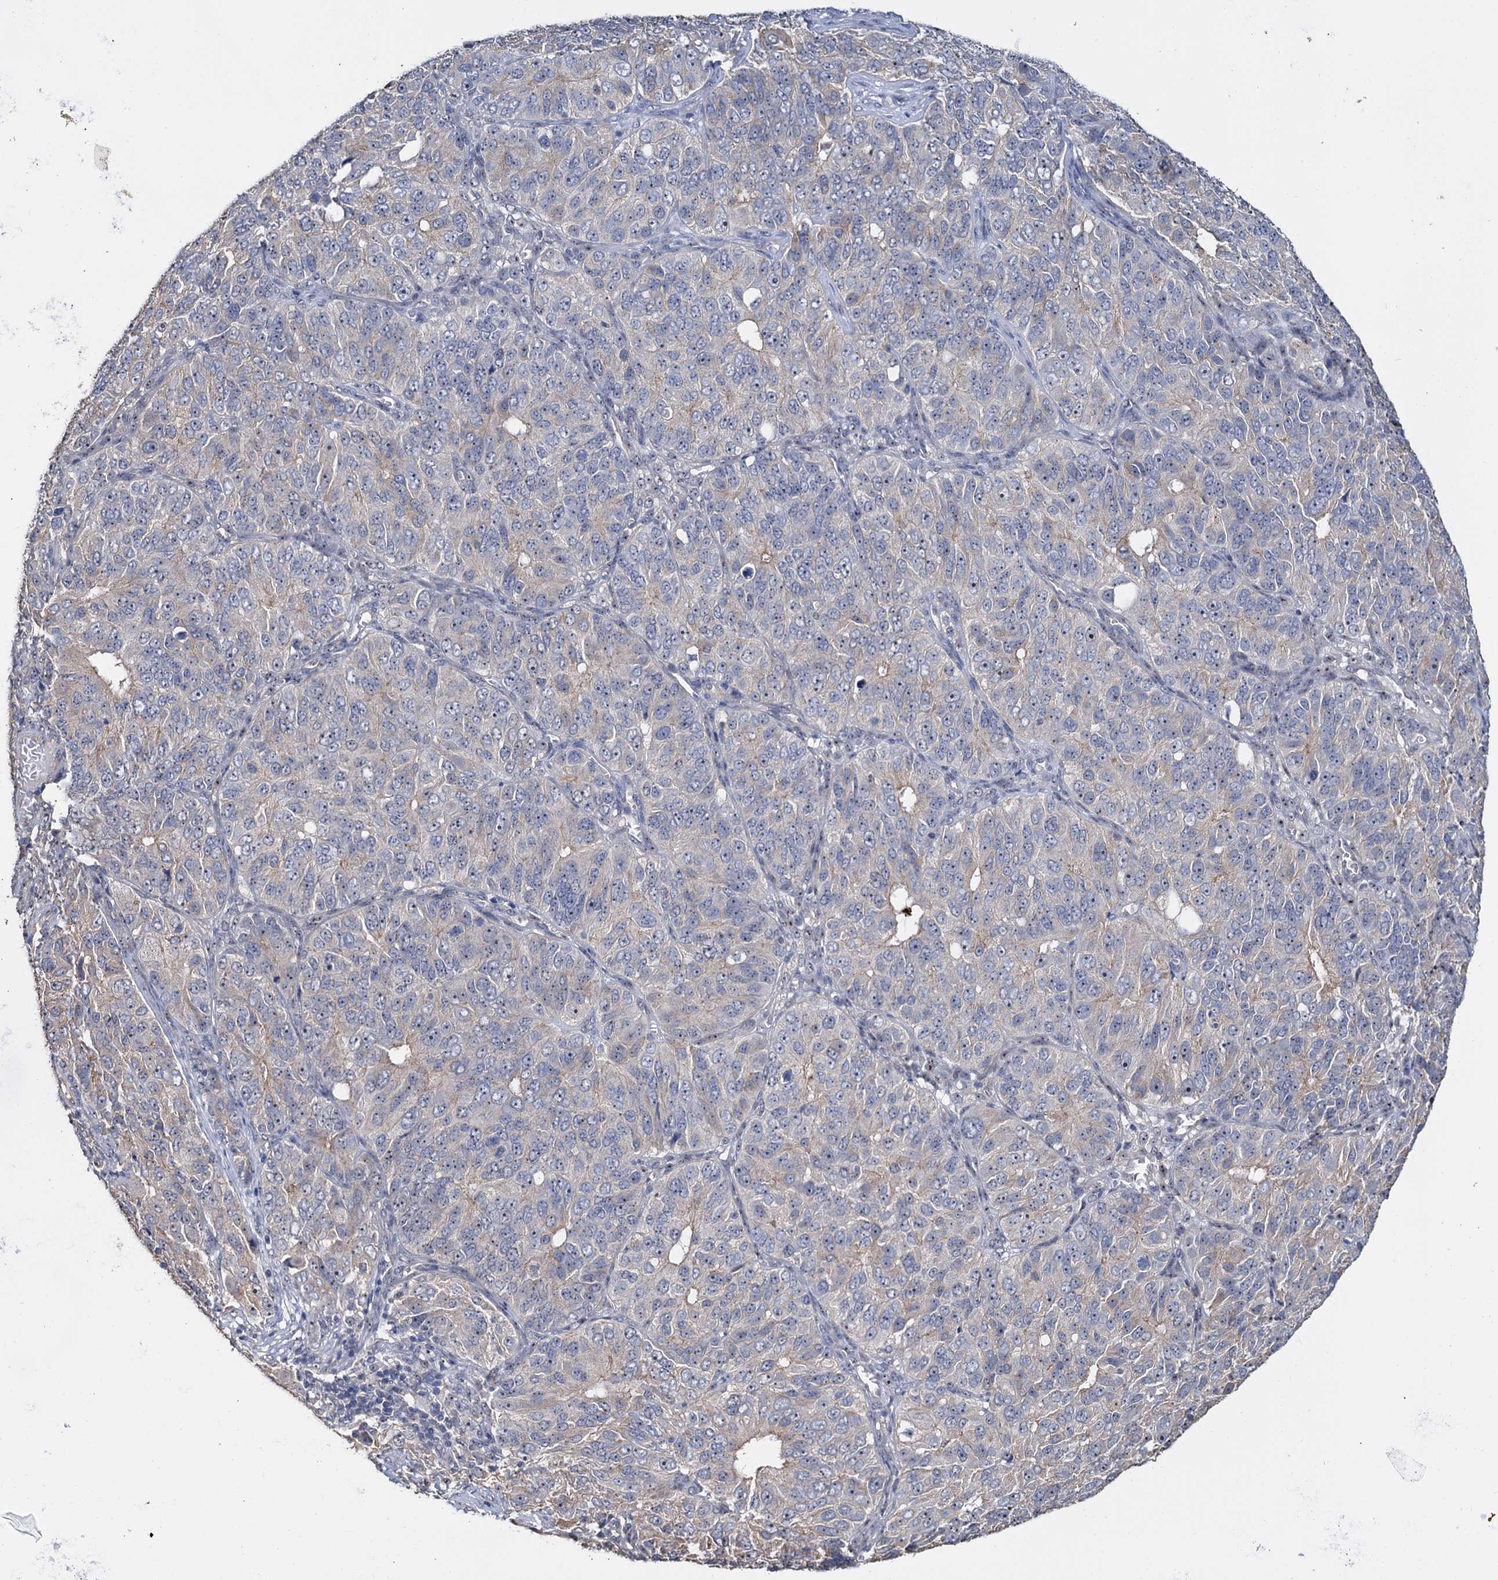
{"staining": {"intensity": "negative", "quantity": "none", "location": "none"}, "tissue": "ovarian cancer", "cell_type": "Tumor cells", "image_type": "cancer", "snomed": [{"axis": "morphology", "description": "Carcinoma, endometroid"}, {"axis": "topography", "description": "Ovary"}], "caption": "High magnification brightfield microscopy of endometroid carcinoma (ovarian) stained with DAB (3,3'-diaminobenzidine) (brown) and counterstained with hematoxylin (blue): tumor cells show no significant expression.", "gene": "C2CD3", "patient": {"sex": "female", "age": 51}}